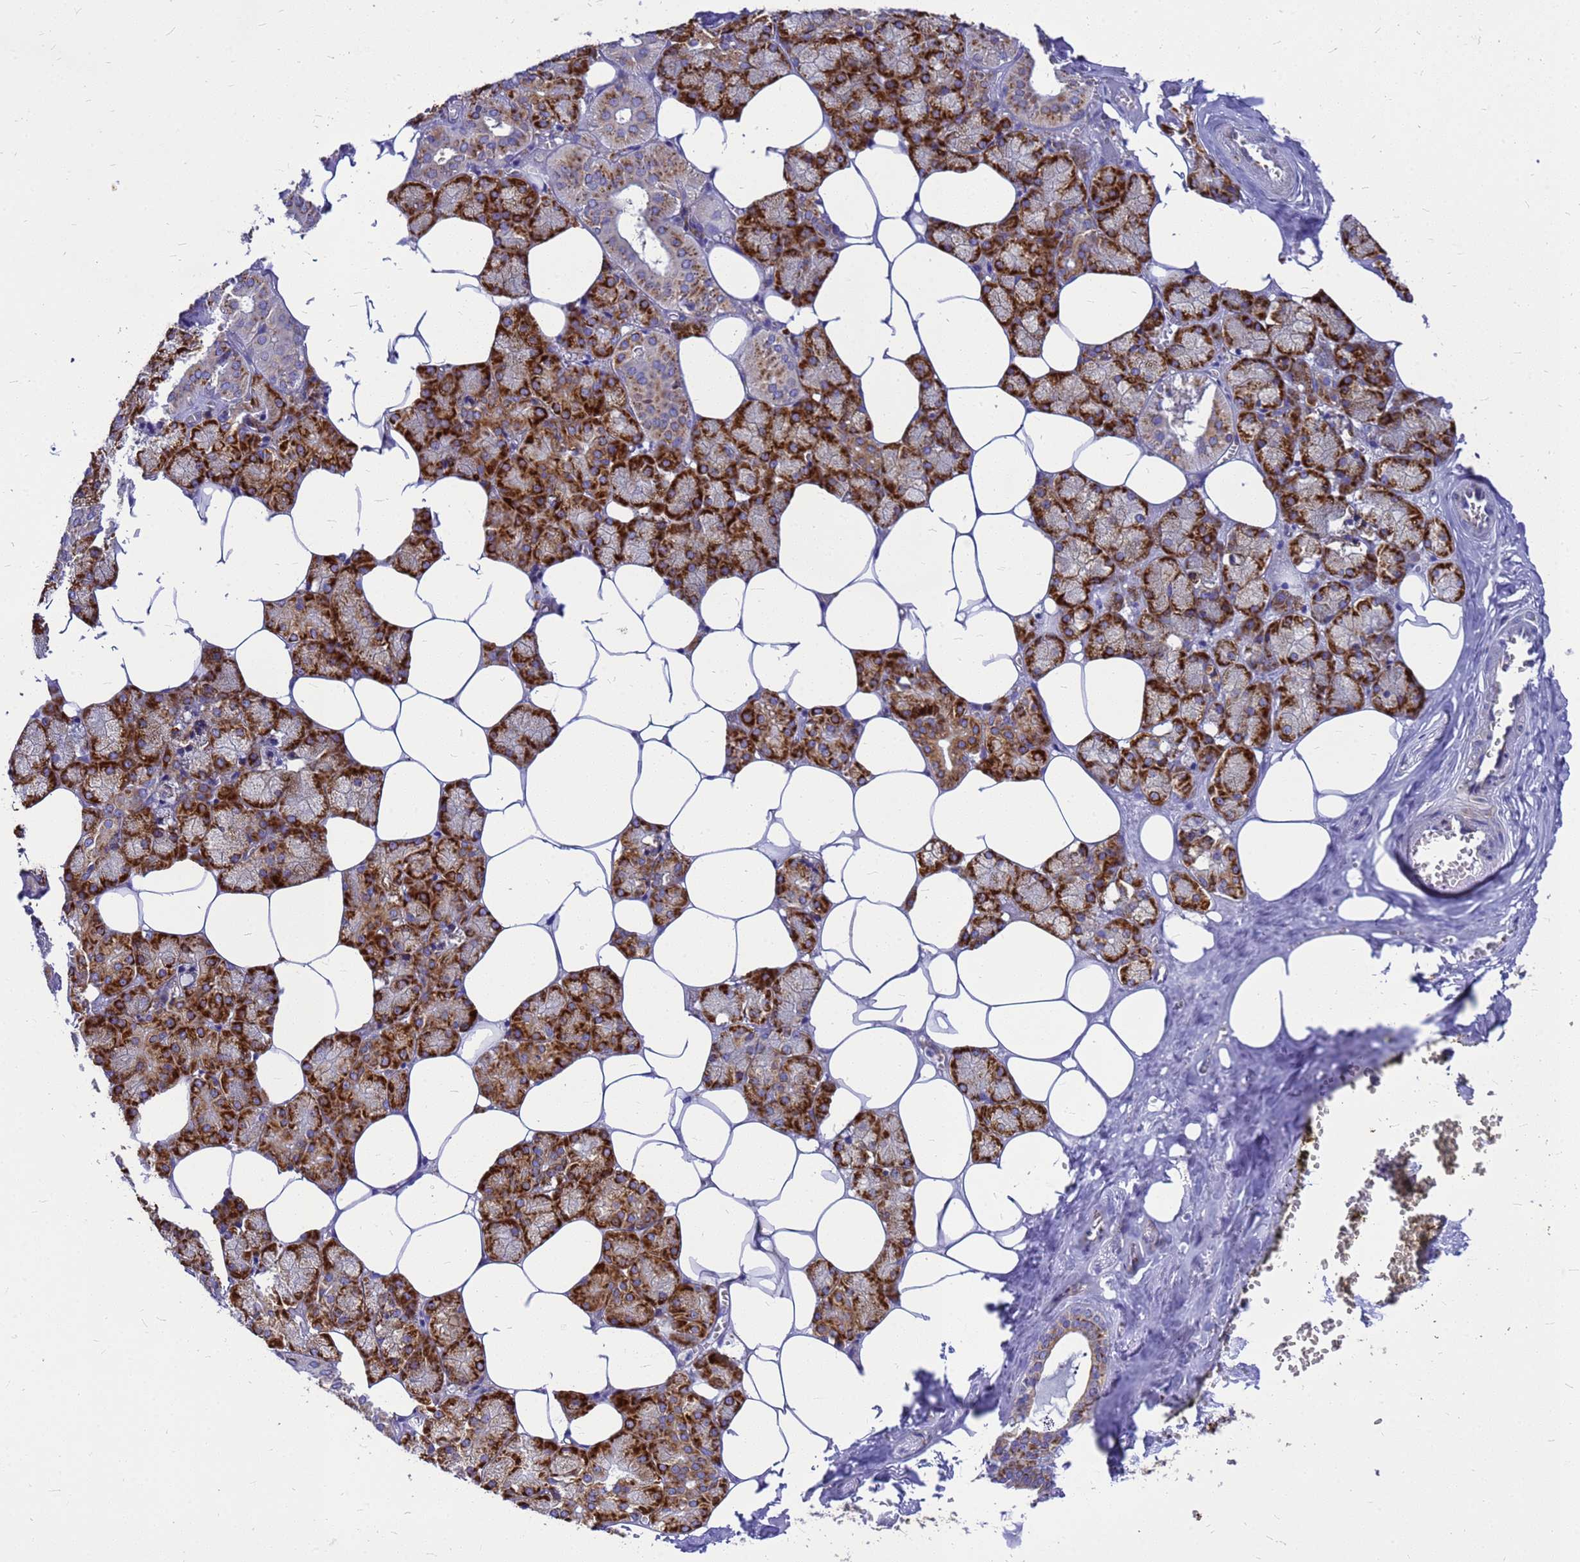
{"staining": {"intensity": "strong", "quantity": ">75%", "location": "cytoplasmic/membranous"}, "tissue": "salivary gland", "cell_type": "Glandular cells", "image_type": "normal", "snomed": [{"axis": "morphology", "description": "Normal tissue, NOS"}, {"axis": "topography", "description": "Salivary gland"}], "caption": "Salivary gland stained for a protein (brown) demonstrates strong cytoplasmic/membranous positive positivity in approximately >75% of glandular cells.", "gene": "EEF1D", "patient": {"sex": "male", "age": 62}}